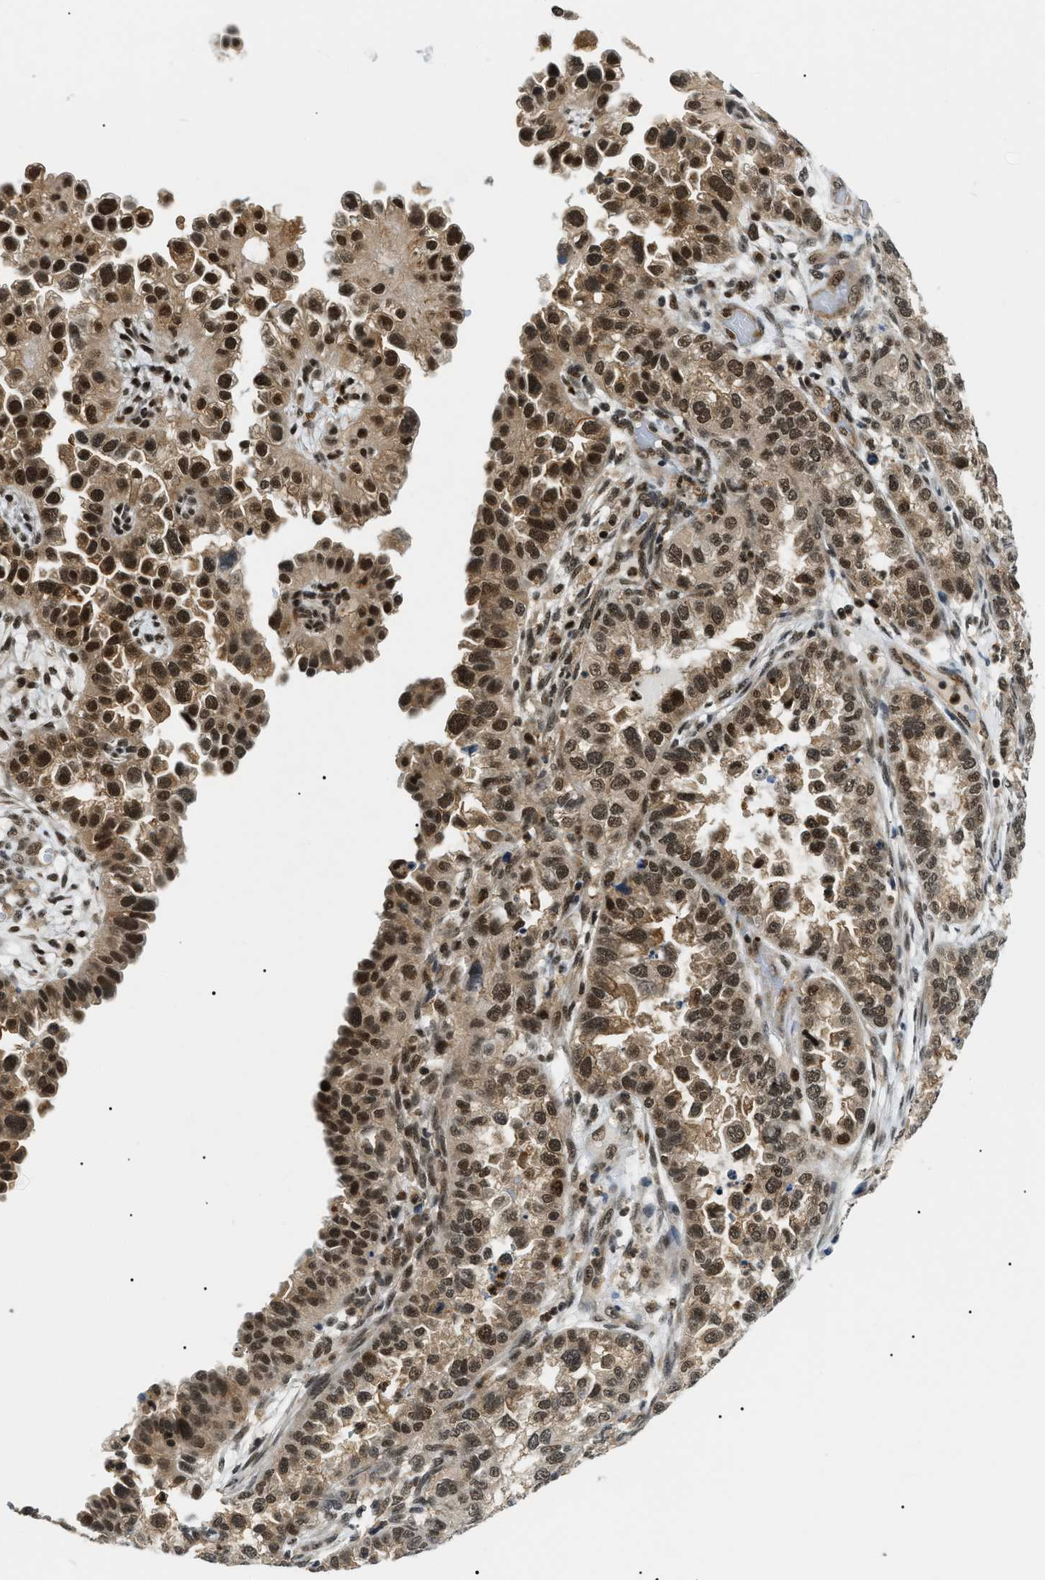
{"staining": {"intensity": "strong", "quantity": ">75%", "location": "cytoplasmic/membranous,nuclear"}, "tissue": "endometrial cancer", "cell_type": "Tumor cells", "image_type": "cancer", "snomed": [{"axis": "morphology", "description": "Adenocarcinoma, NOS"}, {"axis": "topography", "description": "Endometrium"}], "caption": "A histopathology image showing strong cytoplasmic/membranous and nuclear positivity in approximately >75% of tumor cells in endometrial cancer (adenocarcinoma), as visualized by brown immunohistochemical staining.", "gene": "RBM15", "patient": {"sex": "female", "age": 85}}